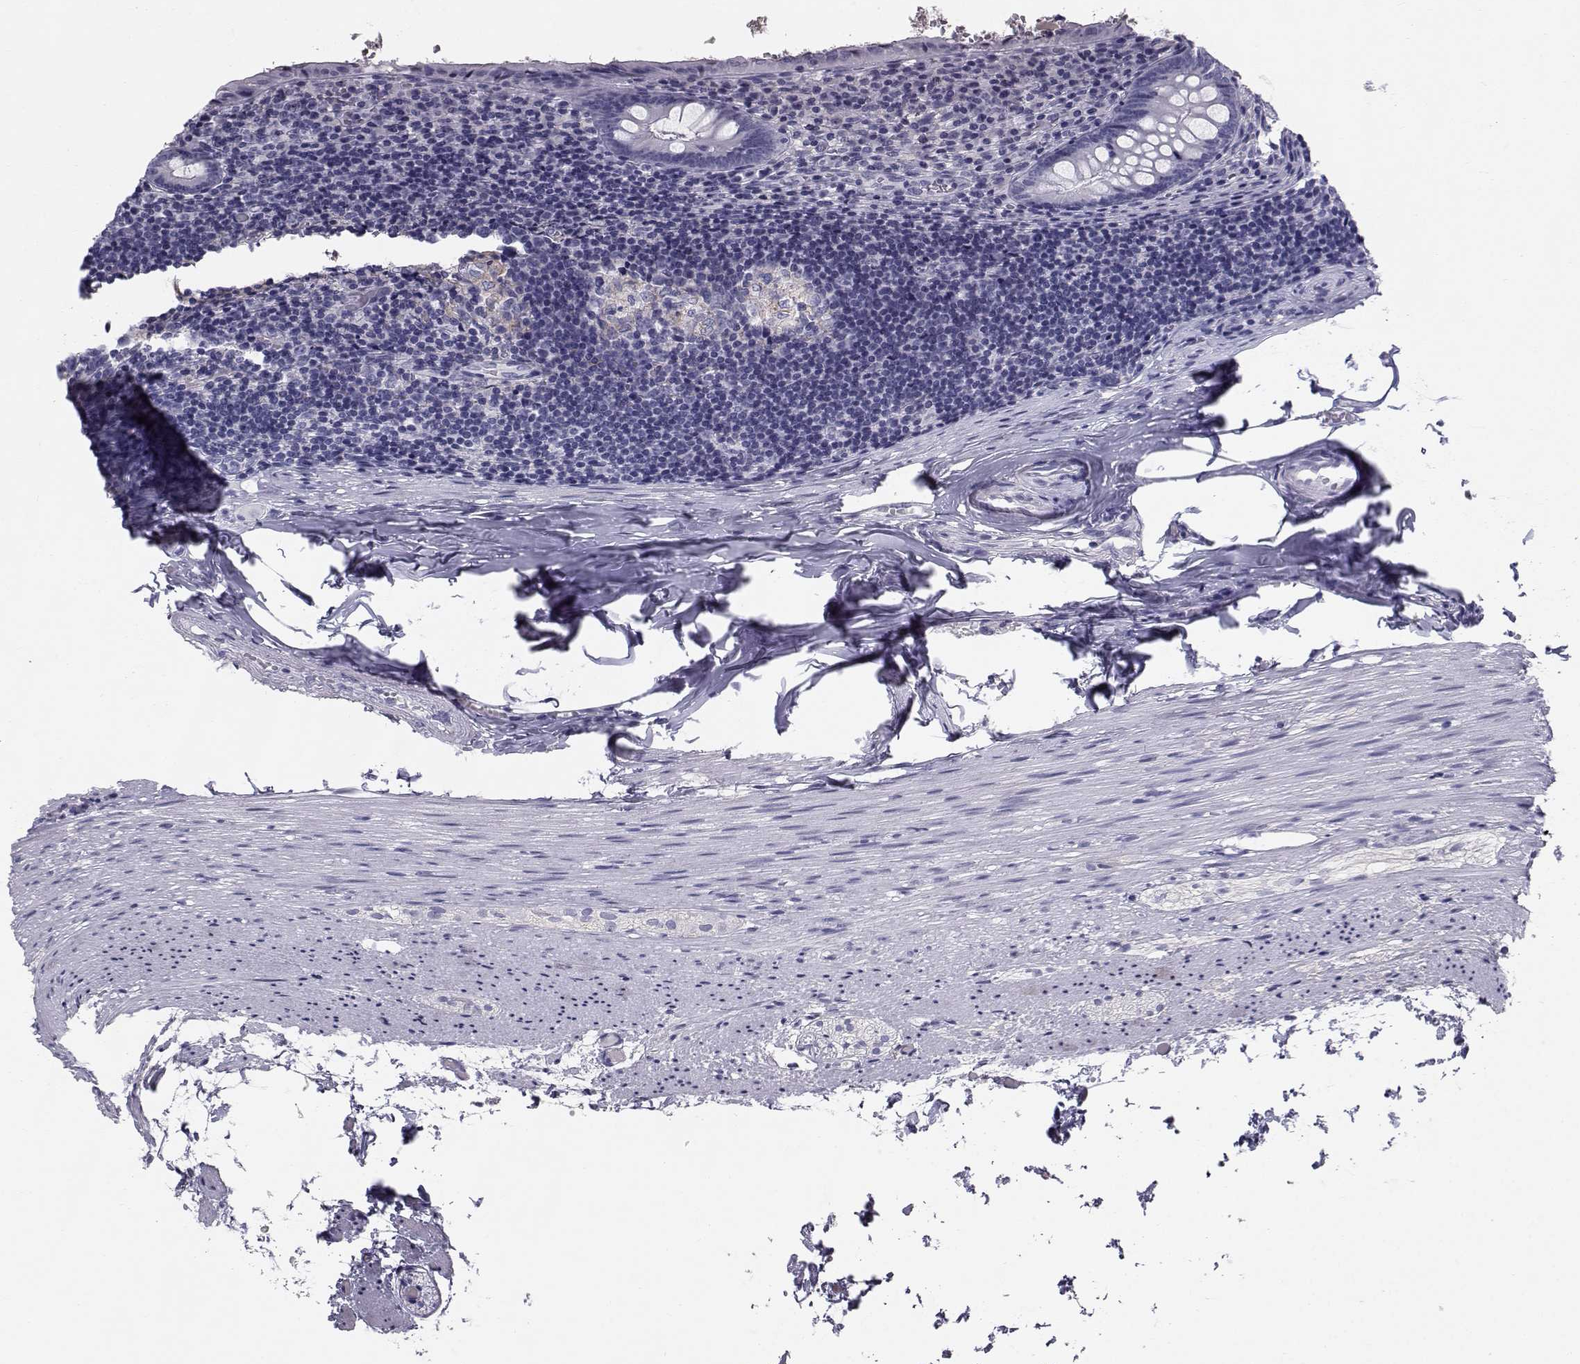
{"staining": {"intensity": "negative", "quantity": "none", "location": "none"}, "tissue": "appendix", "cell_type": "Glandular cells", "image_type": "normal", "snomed": [{"axis": "morphology", "description": "Normal tissue, NOS"}, {"axis": "topography", "description": "Appendix"}], "caption": "Immunohistochemistry photomicrograph of unremarkable human appendix stained for a protein (brown), which demonstrates no expression in glandular cells.", "gene": "SPDYE4", "patient": {"sex": "female", "age": 23}}